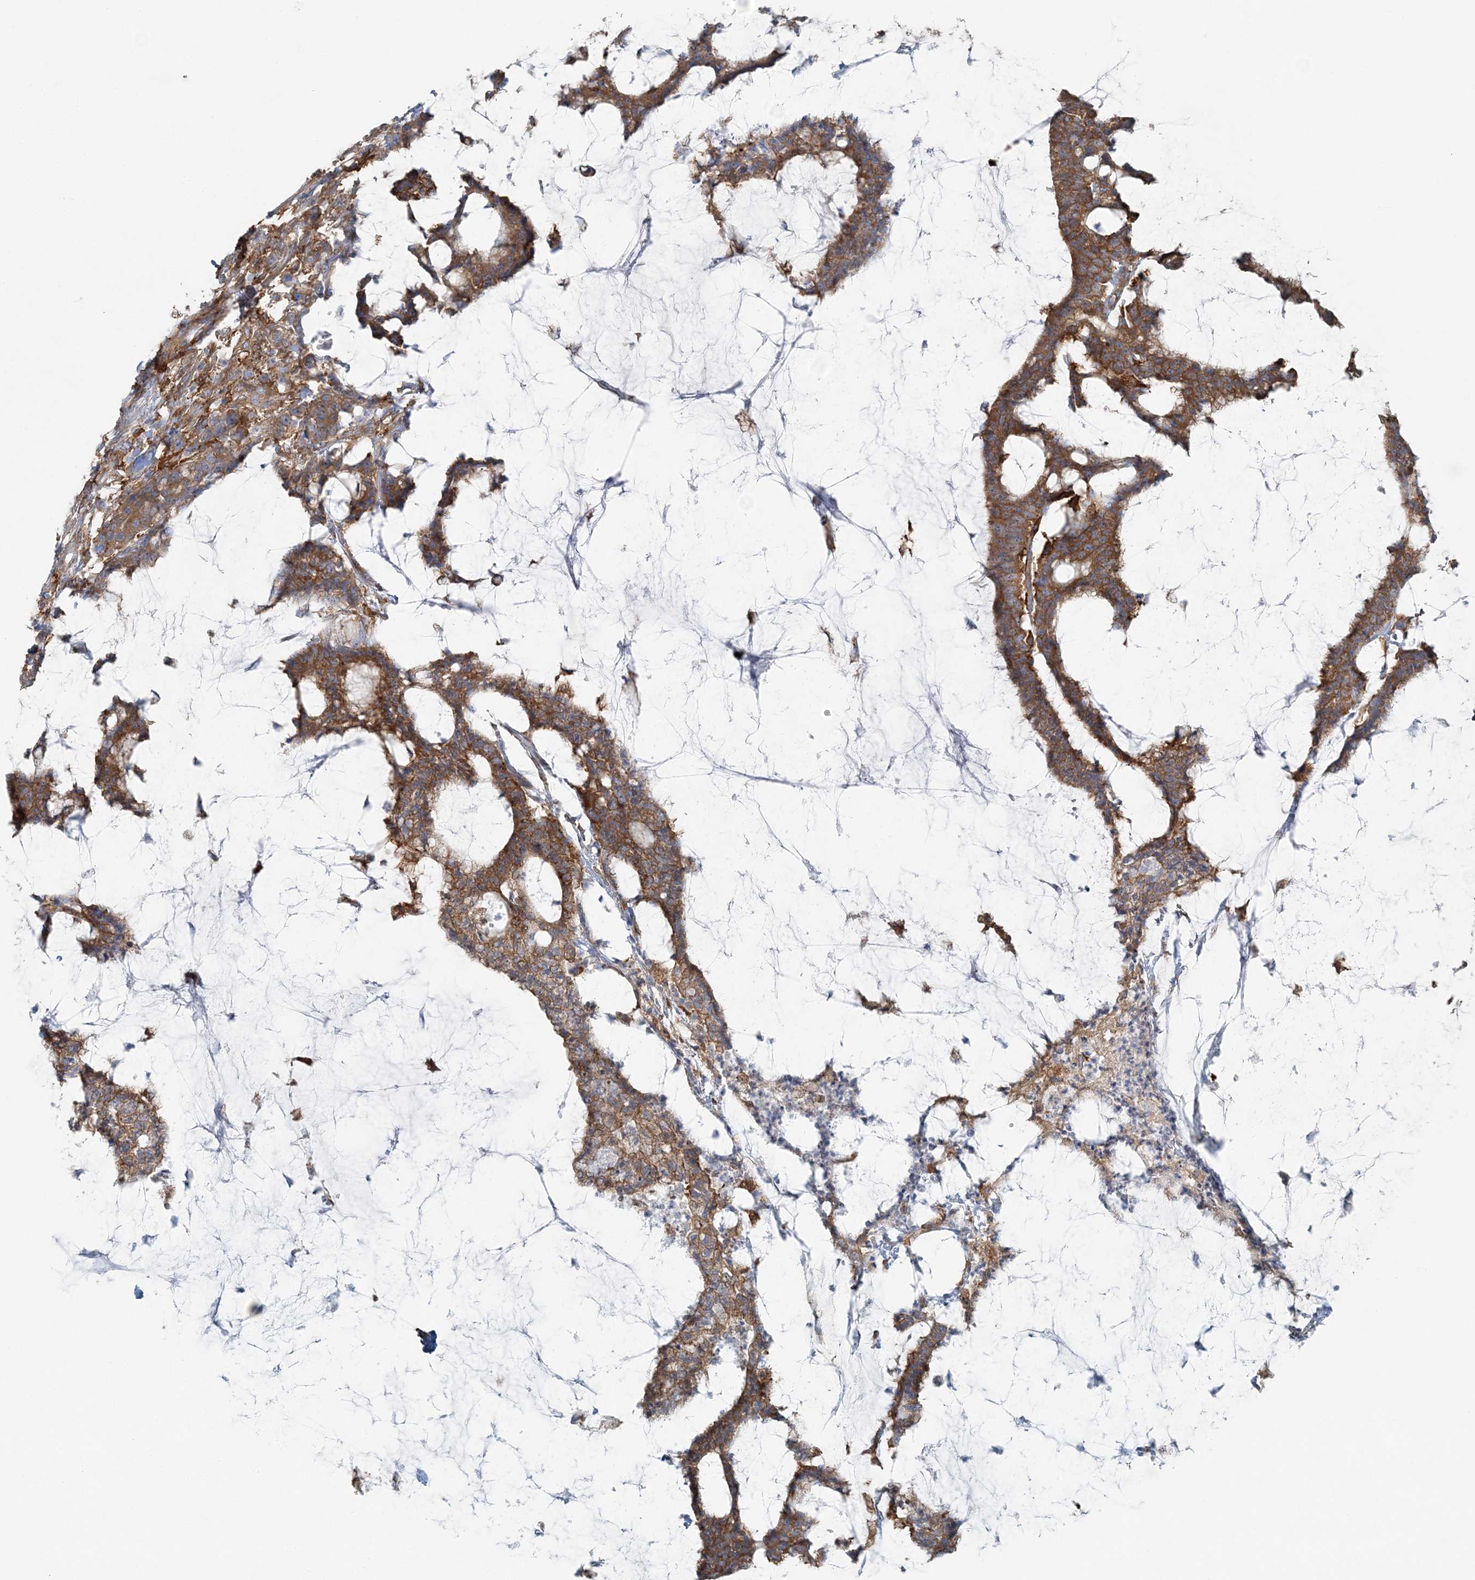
{"staining": {"intensity": "strong", "quantity": ">75%", "location": "cytoplasmic/membranous"}, "tissue": "colorectal cancer", "cell_type": "Tumor cells", "image_type": "cancer", "snomed": [{"axis": "morphology", "description": "Adenocarcinoma, NOS"}, {"axis": "topography", "description": "Colon"}], "caption": "Tumor cells reveal strong cytoplasmic/membranous positivity in about >75% of cells in colorectal cancer.", "gene": "SNX2", "patient": {"sex": "female", "age": 84}}